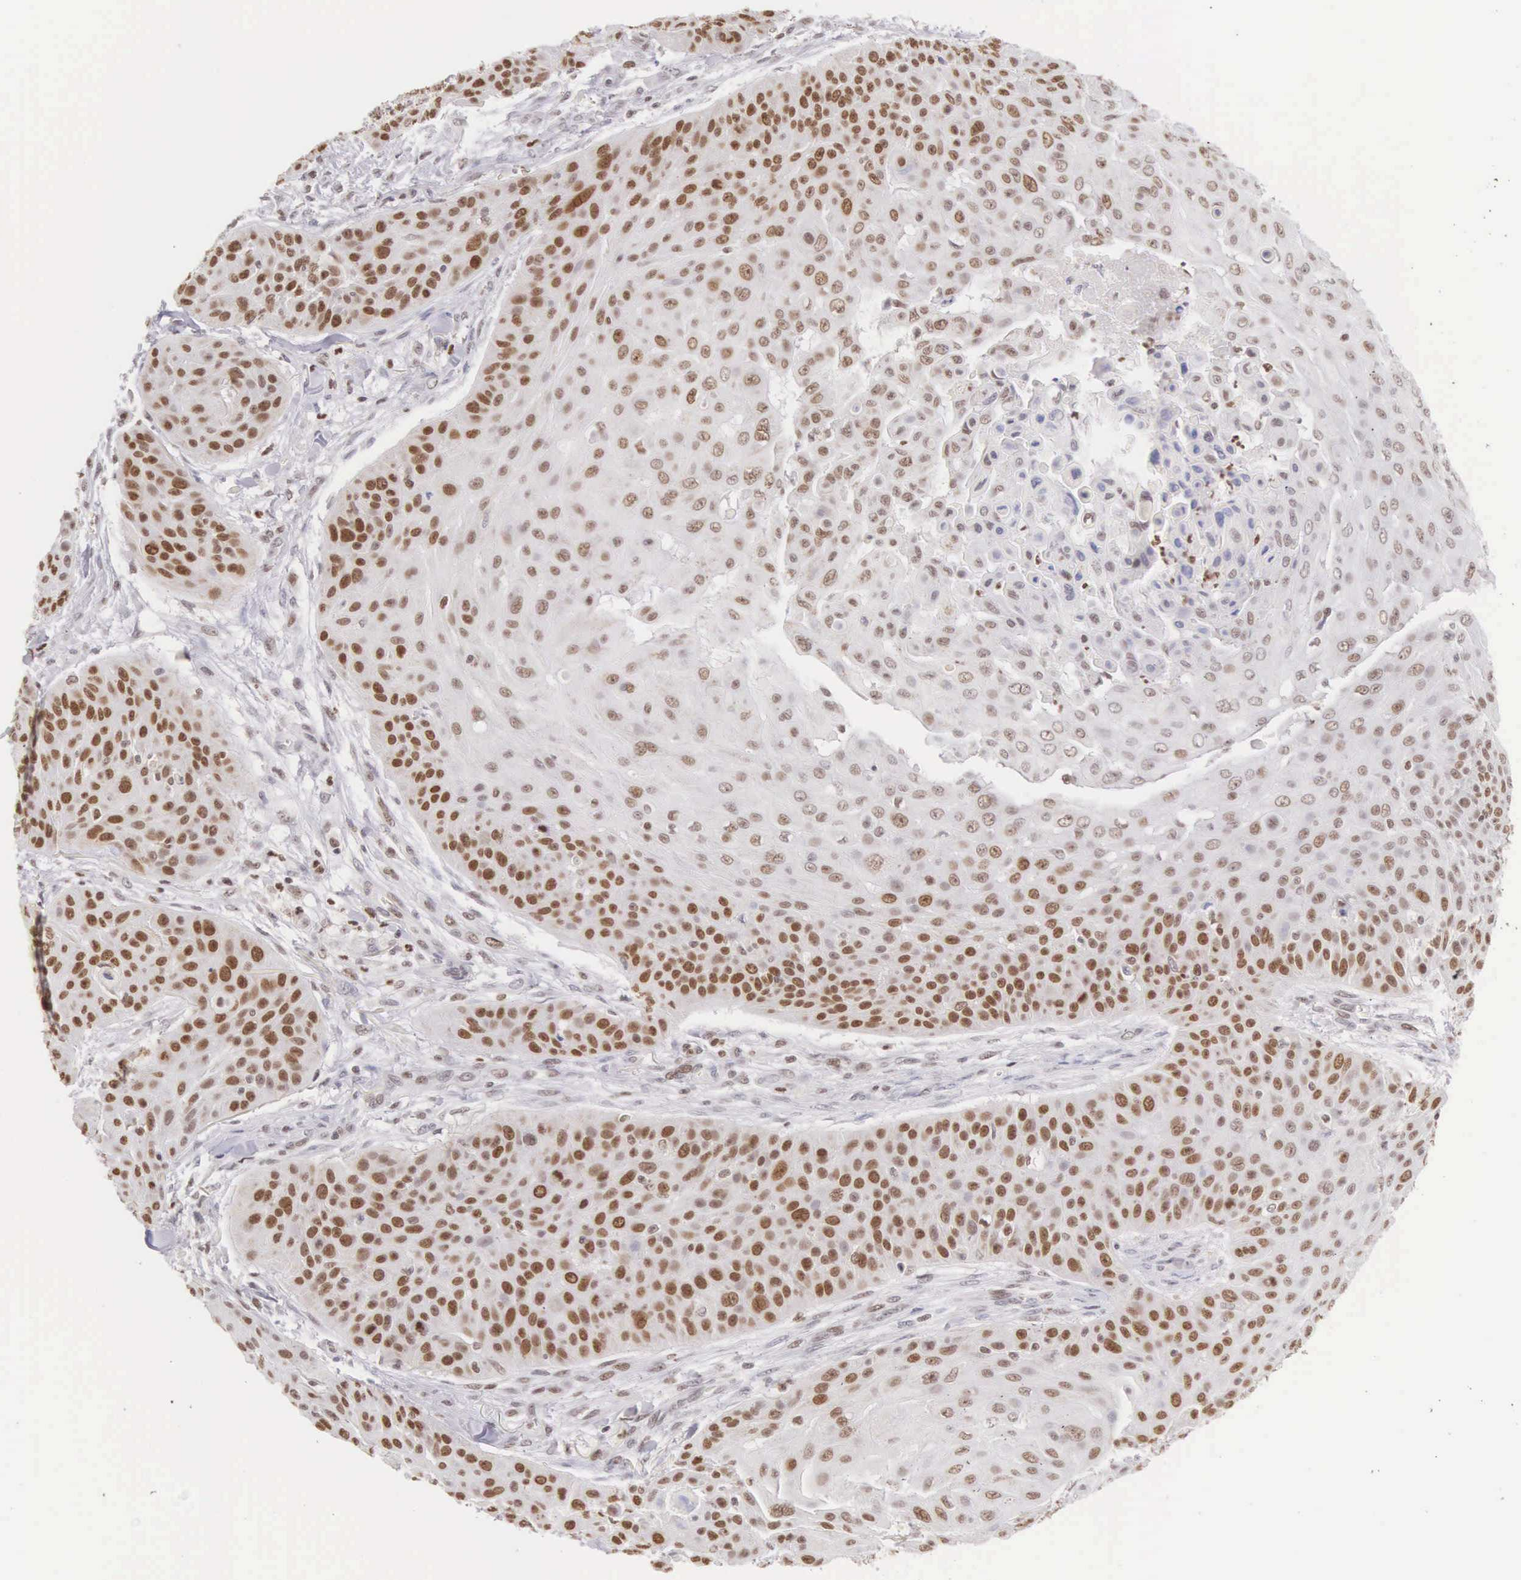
{"staining": {"intensity": "moderate", "quantity": "25%-75%", "location": "nuclear"}, "tissue": "skin cancer", "cell_type": "Tumor cells", "image_type": "cancer", "snomed": [{"axis": "morphology", "description": "Squamous cell carcinoma, NOS"}, {"axis": "topography", "description": "Skin"}], "caption": "A brown stain labels moderate nuclear expression of a protein in human skin squamous cell carcinoma tumor cells.", "gene": "VRK1", "patient": {"sex": "male", "age": 82}}